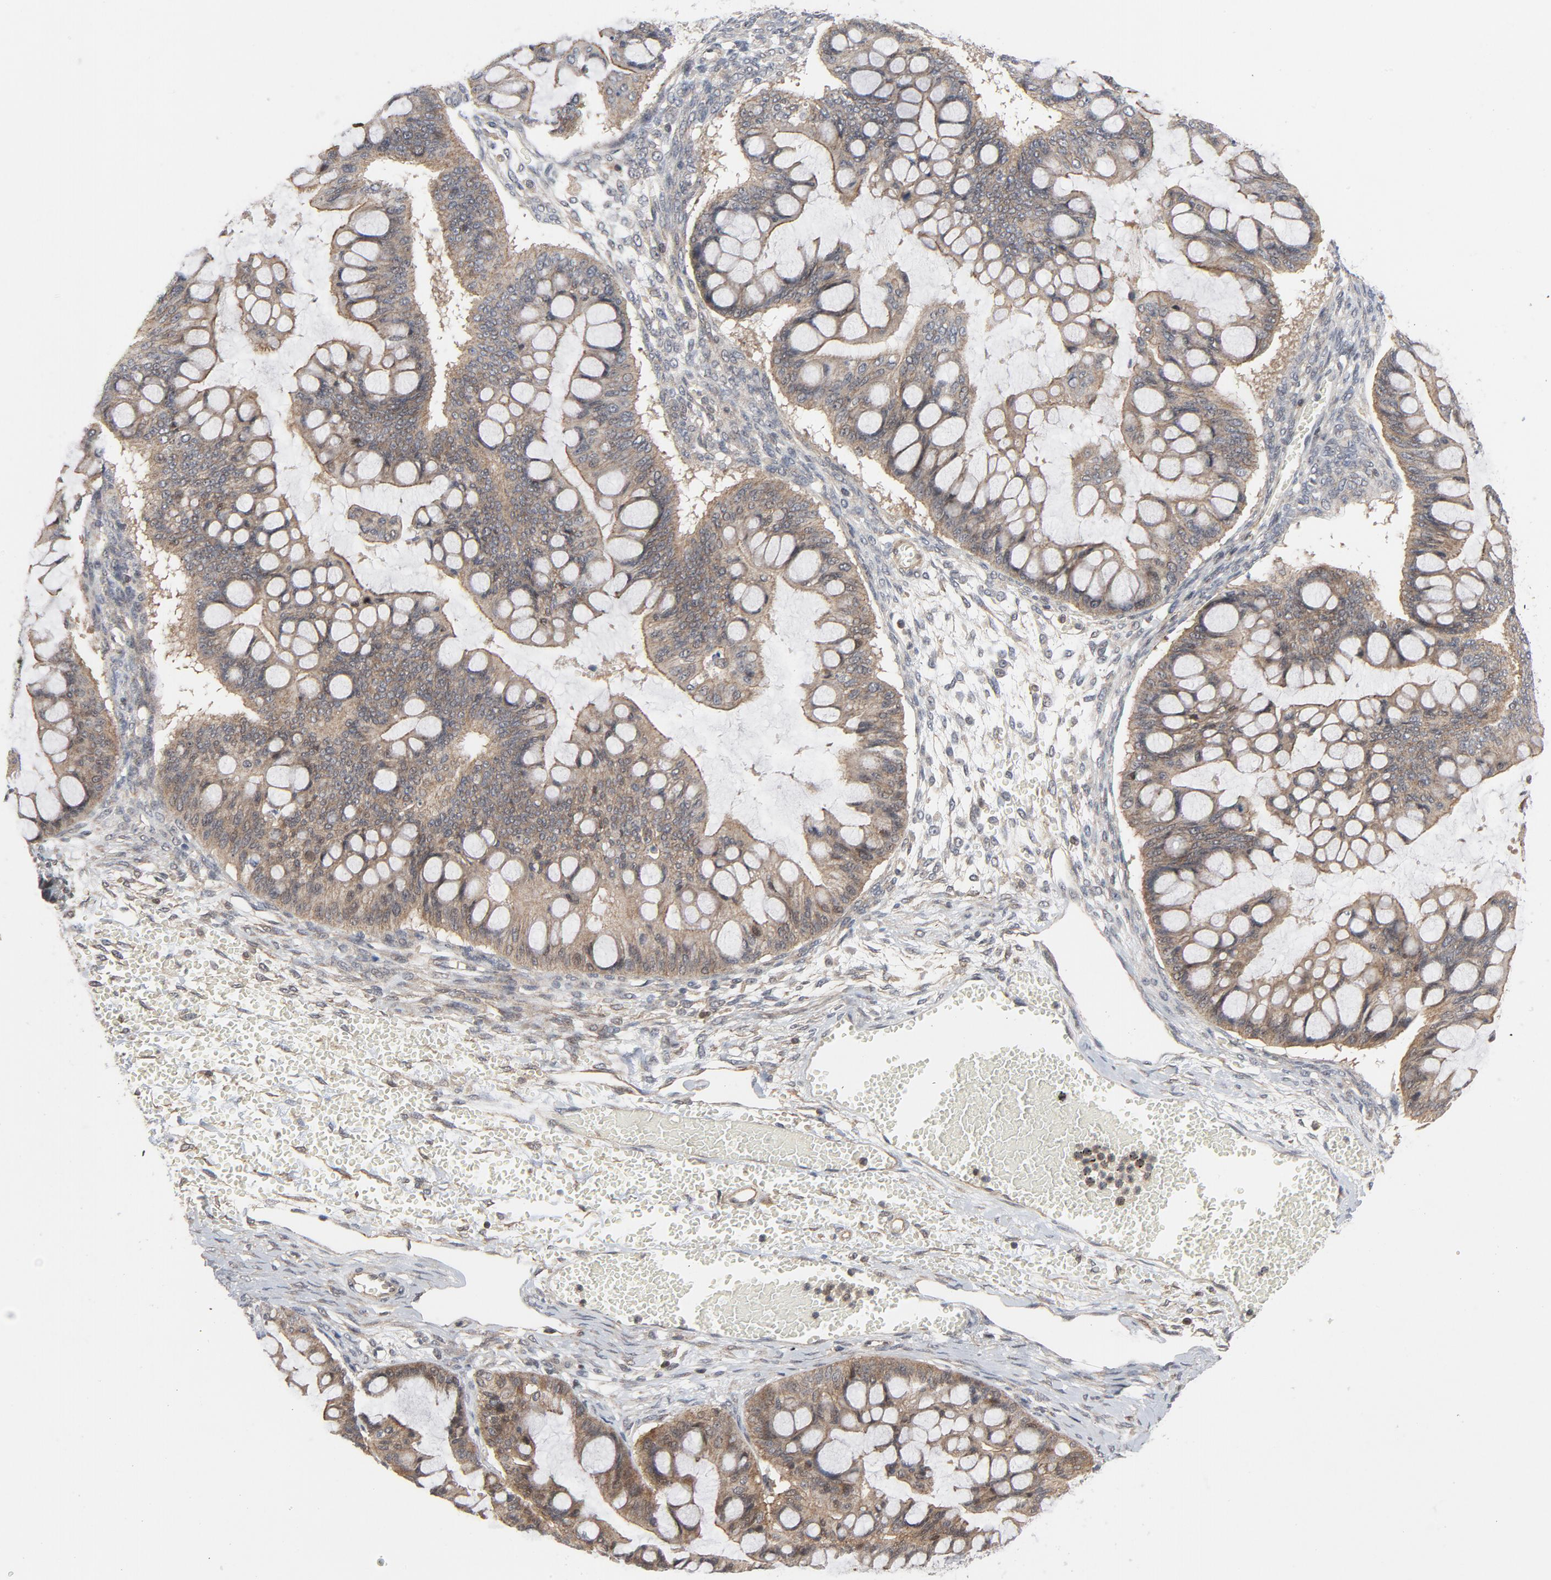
{"staining": {"intensity": "weak", "quantity": ">75%", "location": "cytoplasmic/membranous"}, "tissue": "ovarian cancer", "cell_type": "Tumor cells", "image_type": "cancer", "snomed": [{"axis": "morphology", "description": "Cystadenocarcinoma, mucinous, NOS"}, {"axis": "topography", "description": "Ovary"}], "caption": "Ovarian cancer (mucinous cystadenocarcinoma) was stained to show a protein in brown. There is low levels of weak cytoplasmic/membranous staining in about >75% of tumor cells.", "gene": "TRADD", "patient": {"sex": "female", "age": 73}}